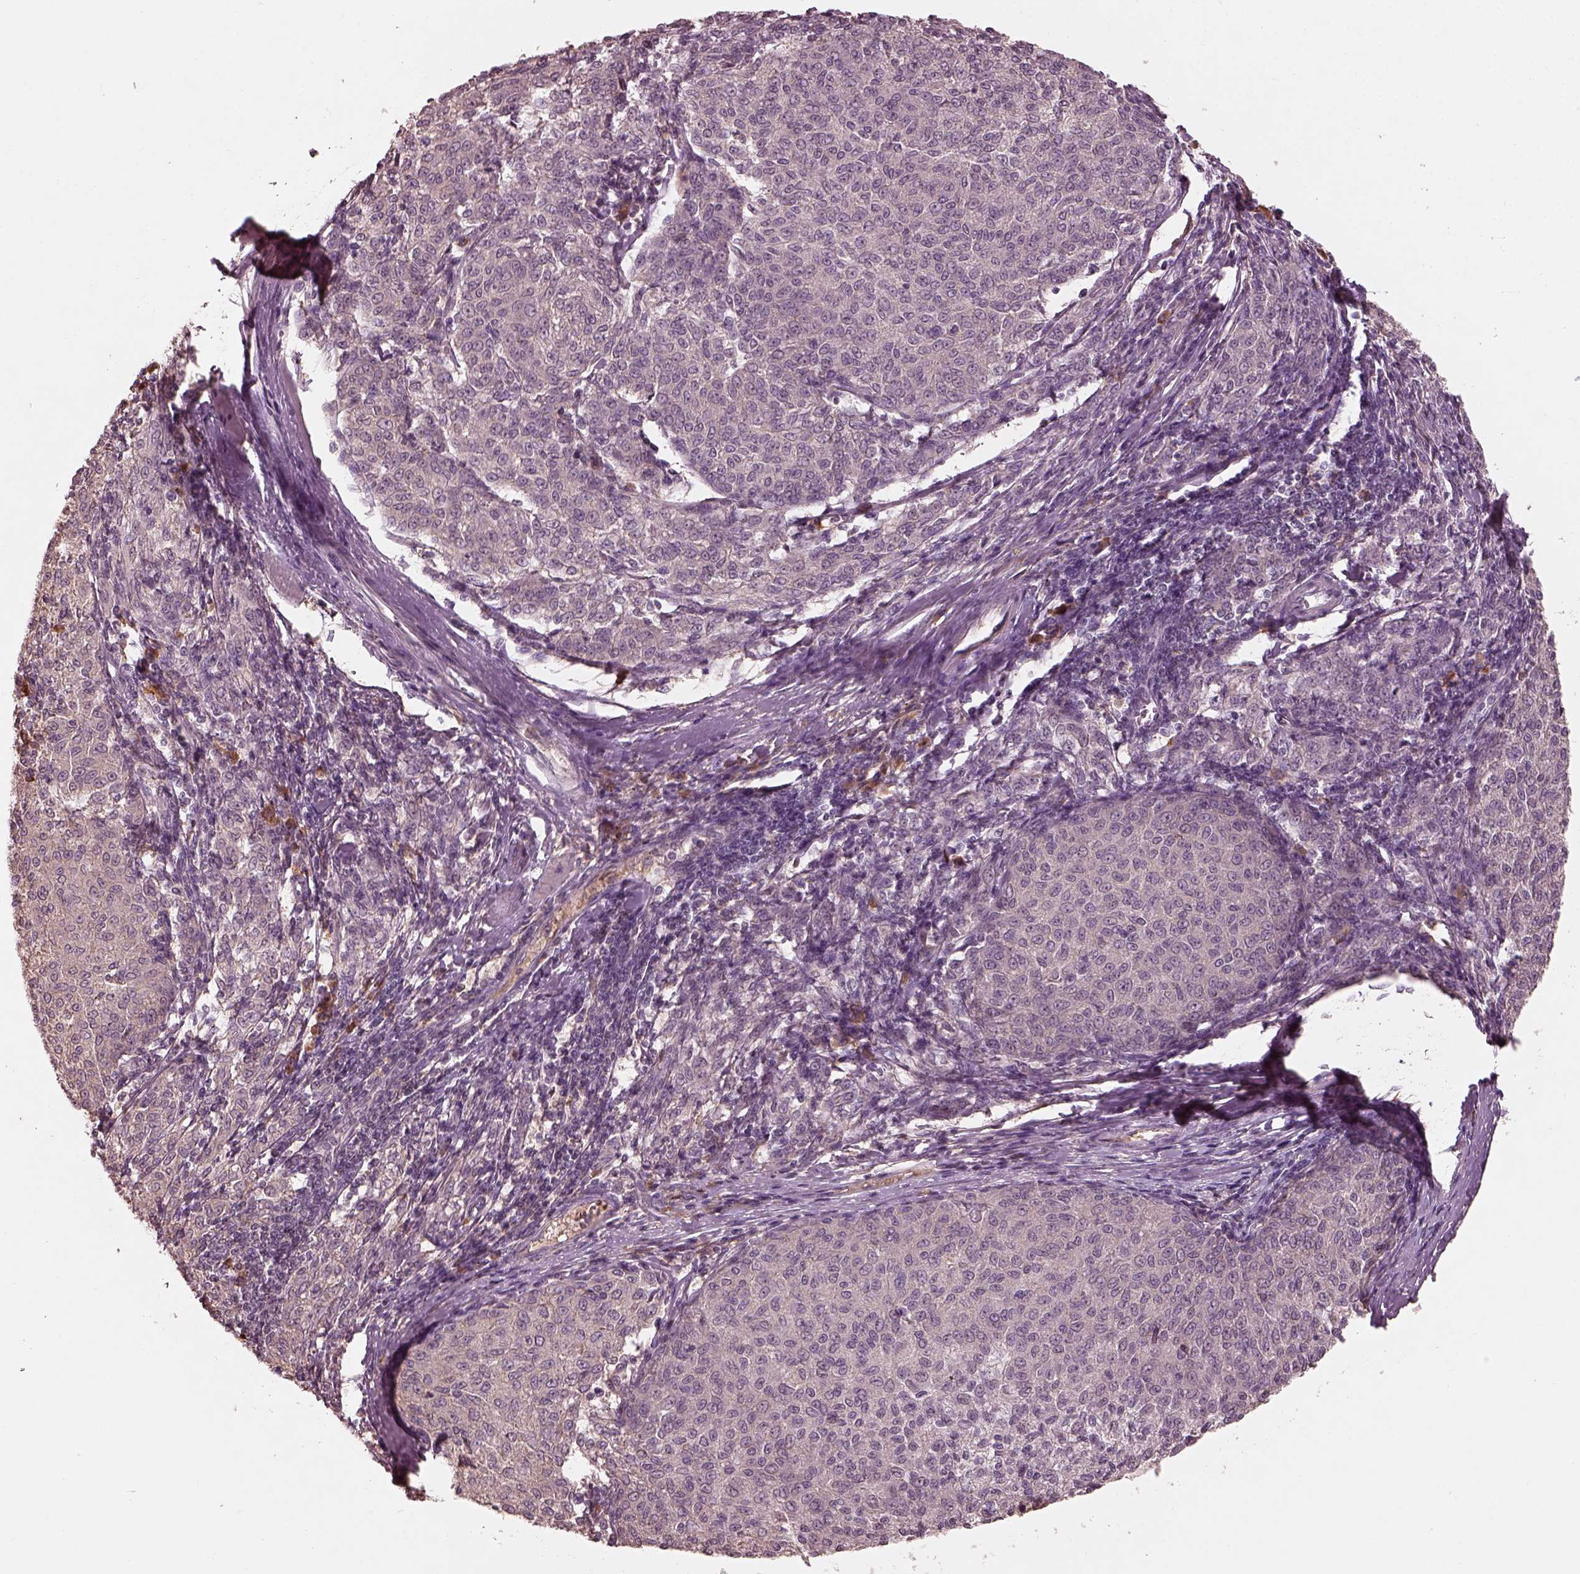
{"staining": {"intensity": "negative", "quantity": "none", "location": "none"}, "tissue": "melanoma", "cell_type": "Tumor cells", "image_type": "cancer", "snomed": [{"axis": "morphology", "description": "Malignant melanoma, NOS"}, {"axis": "topography", "description": "Skin"}], "caption": "Immunohistochemistry (IHC) photomicrograph of human malignant melanoma stained for a protein (brown), which reveals no staining in tumor cells.", "gene": "CALR3", "patient": {"sex": "female", "age": 72}}